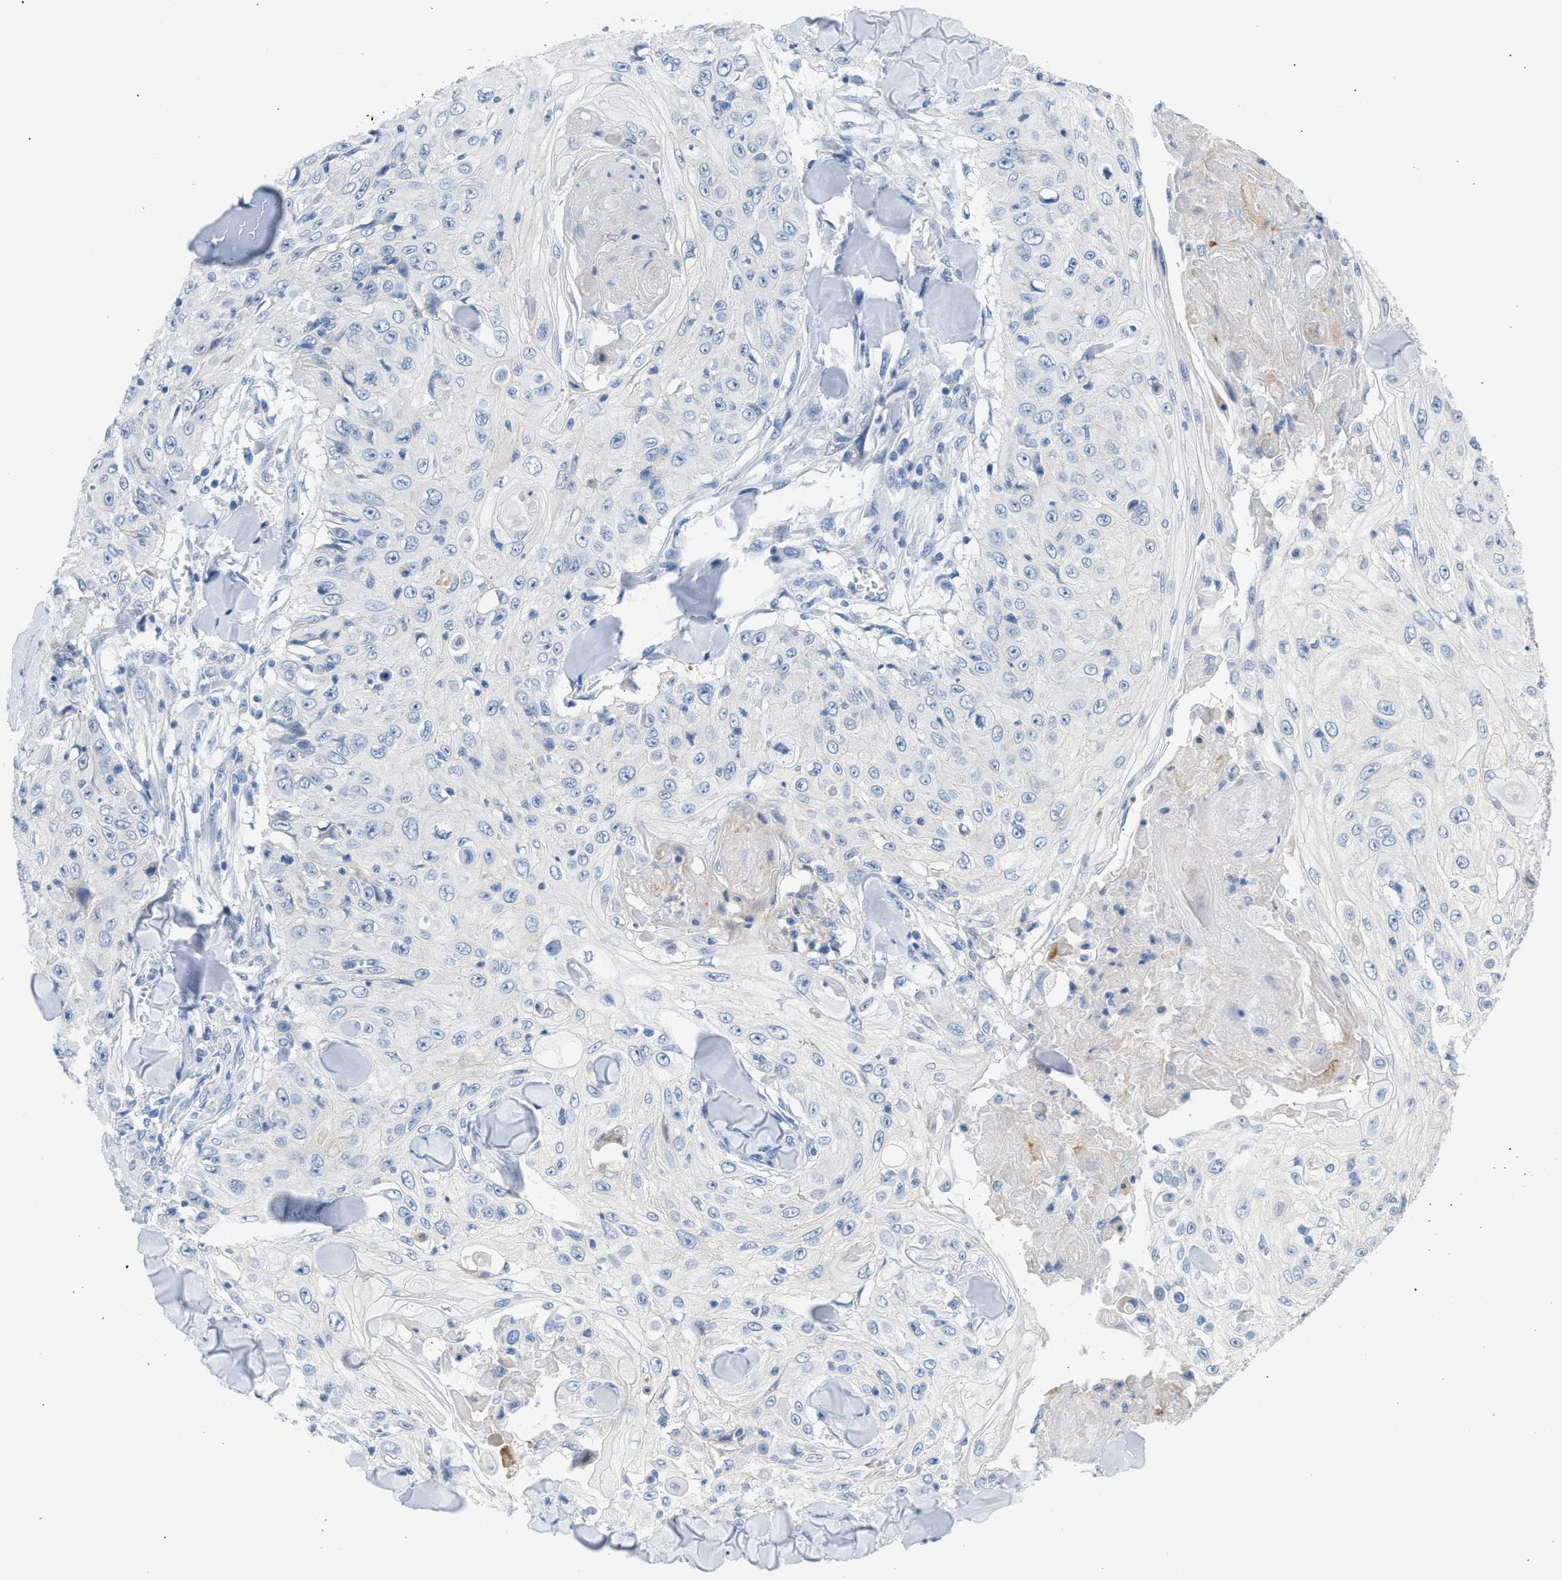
{"staining": {"intensity": "negative", "quantity": "none", "location": "none"}, "tissue": "skin cancer", "cell_type": "Tumor cells", "image_type": "cancer", "snomed": [{"axis": "morphology", "description": "Squamous cell carcinoma, NOS"}, {"axis": "topography", "description": "Skin"}], "caption": "The micrograph exhibits no staining of tumor cells in skin cancer (squamous cell carcinoma).", "gene": "ERBB2", "patient": {"sex": "male", "age": 86}}